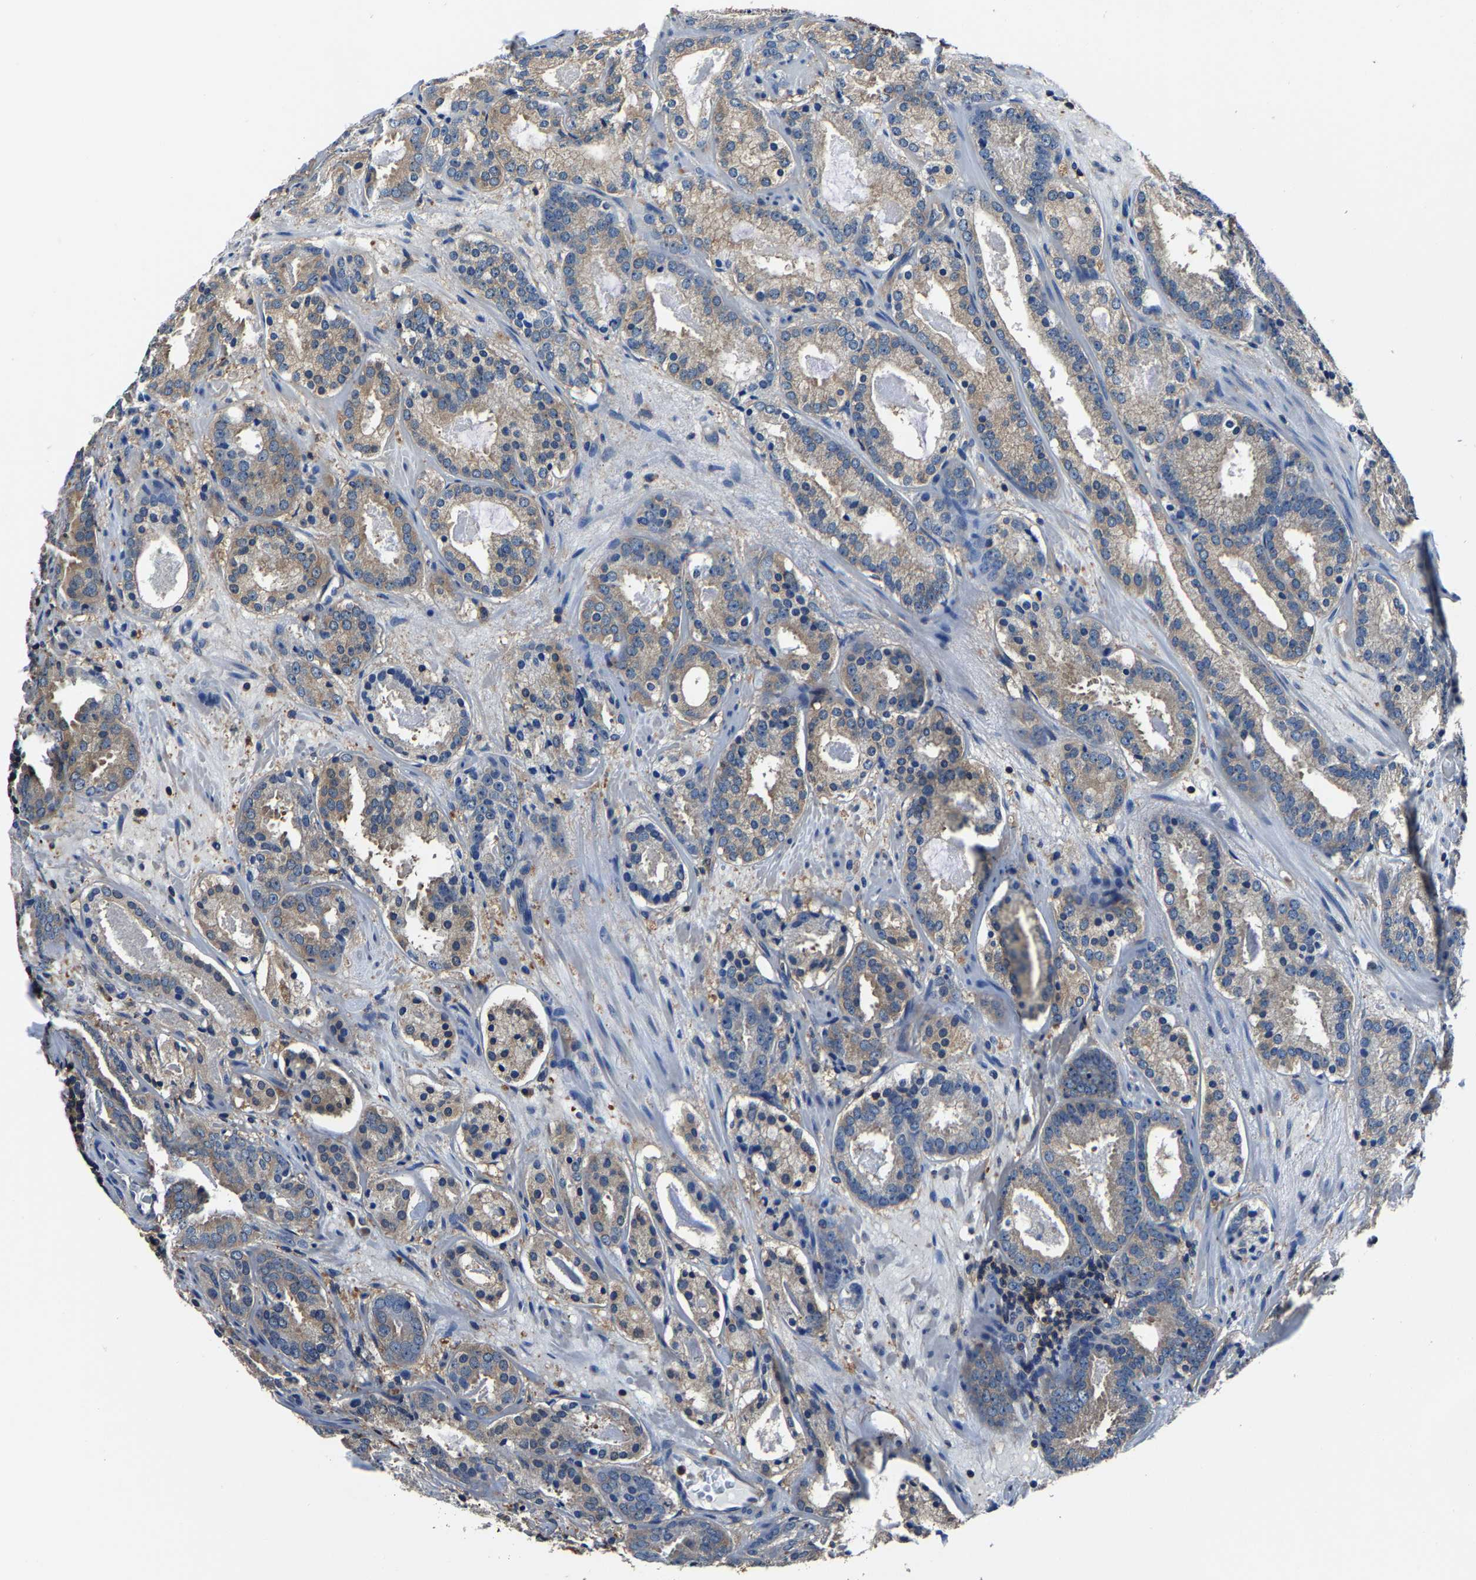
{"staining": {"intensity": "weak", "quantity": "25%-75%", "location": "cytoplasmic/membranous"}, "tissue": "prostate cancer", "cell_type": "Tumor cells", "image_type": "cancer", "snomed": [{"axis": "morphology", "description": "Adenocarcinoma, Low grade"}, {"axis": "topography", "description": "Prostate"}], "caption": "A histopathology image of human prostate cancer stained for a protein demonstrates weak cytoplasmic/membranous brown staining in tumor cells.", "gene": "ALDOB", "patient": {"sex": "male", "age": 69}}